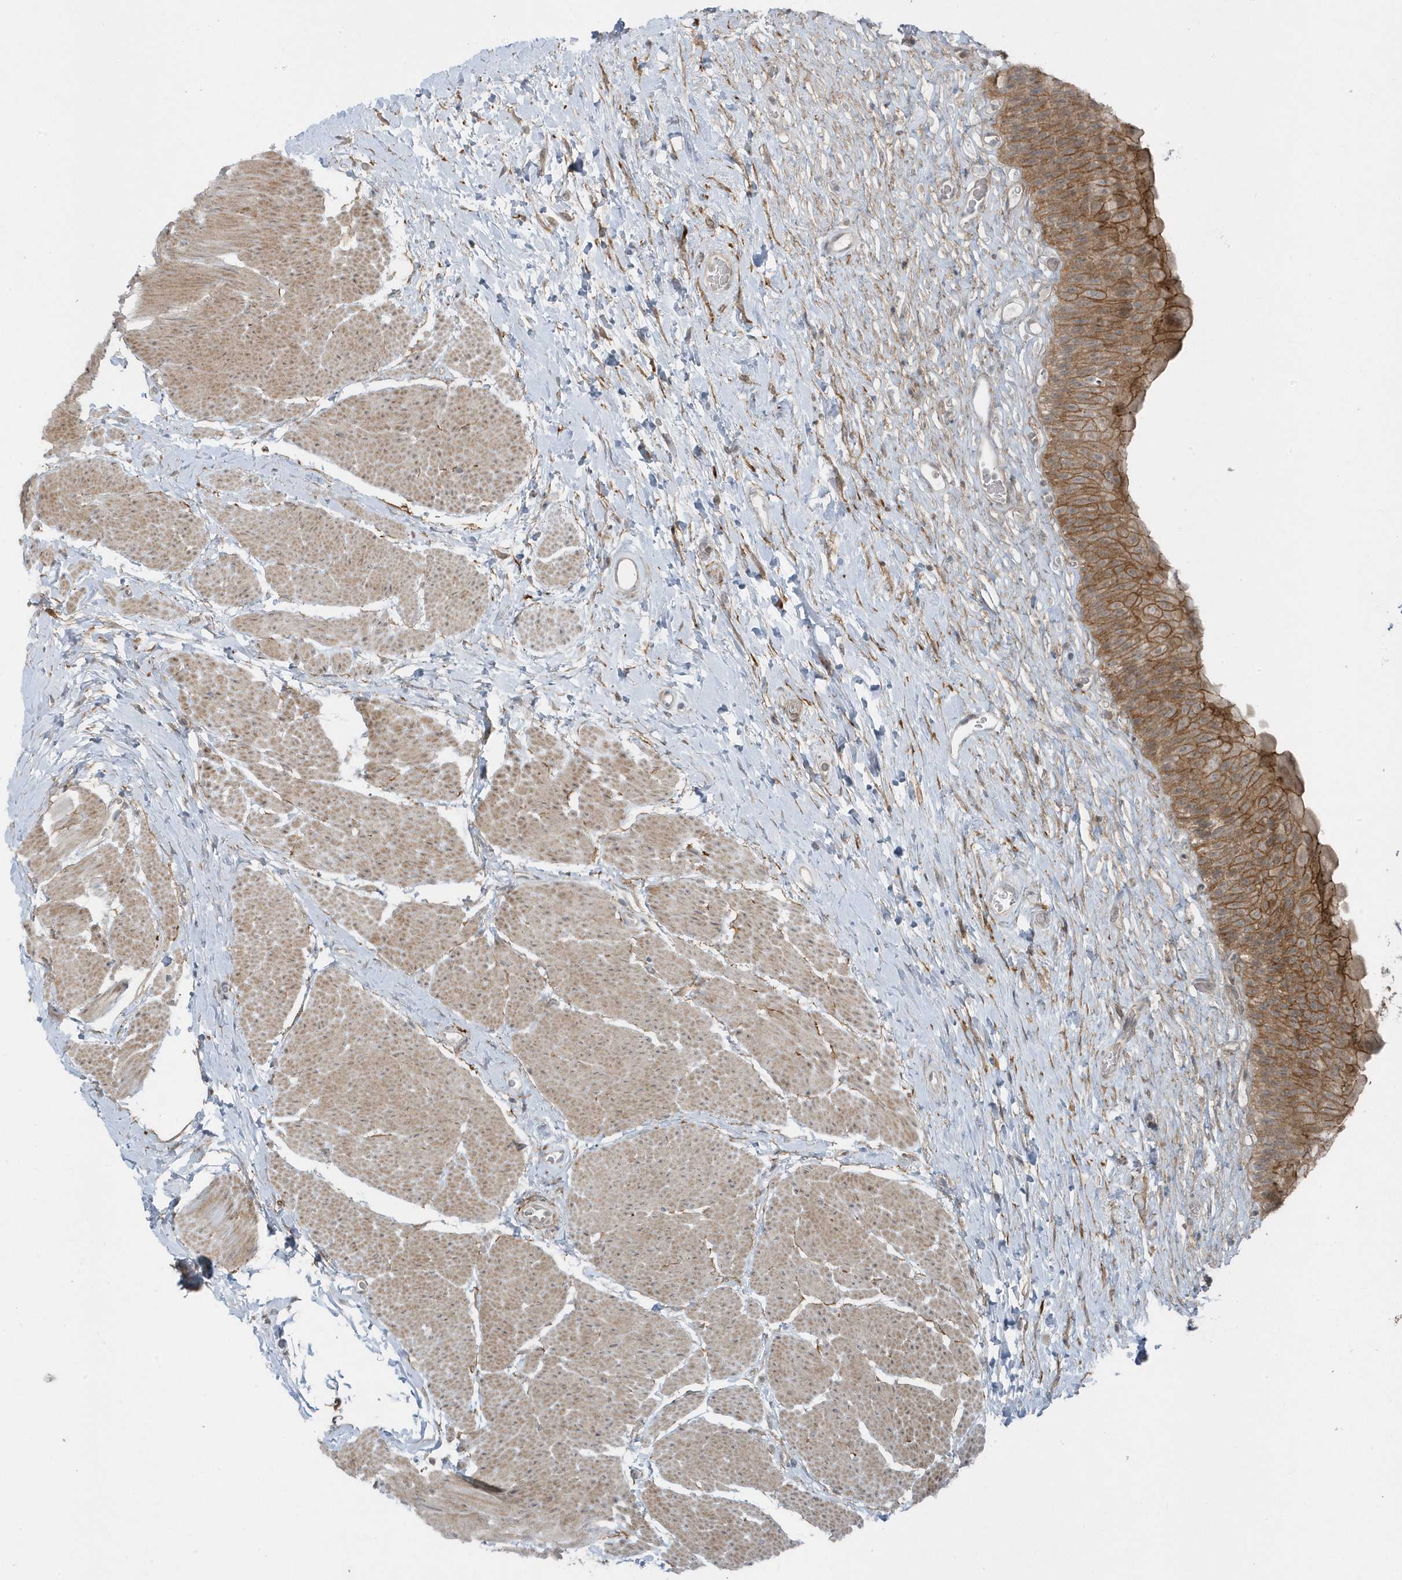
{"staining": {"intensity": "moderate", "quantity": ">75%", "location": "cytoplasmic/membranous"}, "tissue": "urinary bladder", "cell_type": "Urothelial cells", "image_type": "normal", "snomed": [{"axis": "morphology", "description": "Normal tissue, NOS"}, {"axis": "topography", "description": "Urinary bladder"}], "caption": "Urothelial cells exhibit moderate cytoplasmic/membranous expression in approximately >75% of cells in normal urinary bladder.", "gene": "PARD3B", "patient": {"sex": "male", "age": 74}}